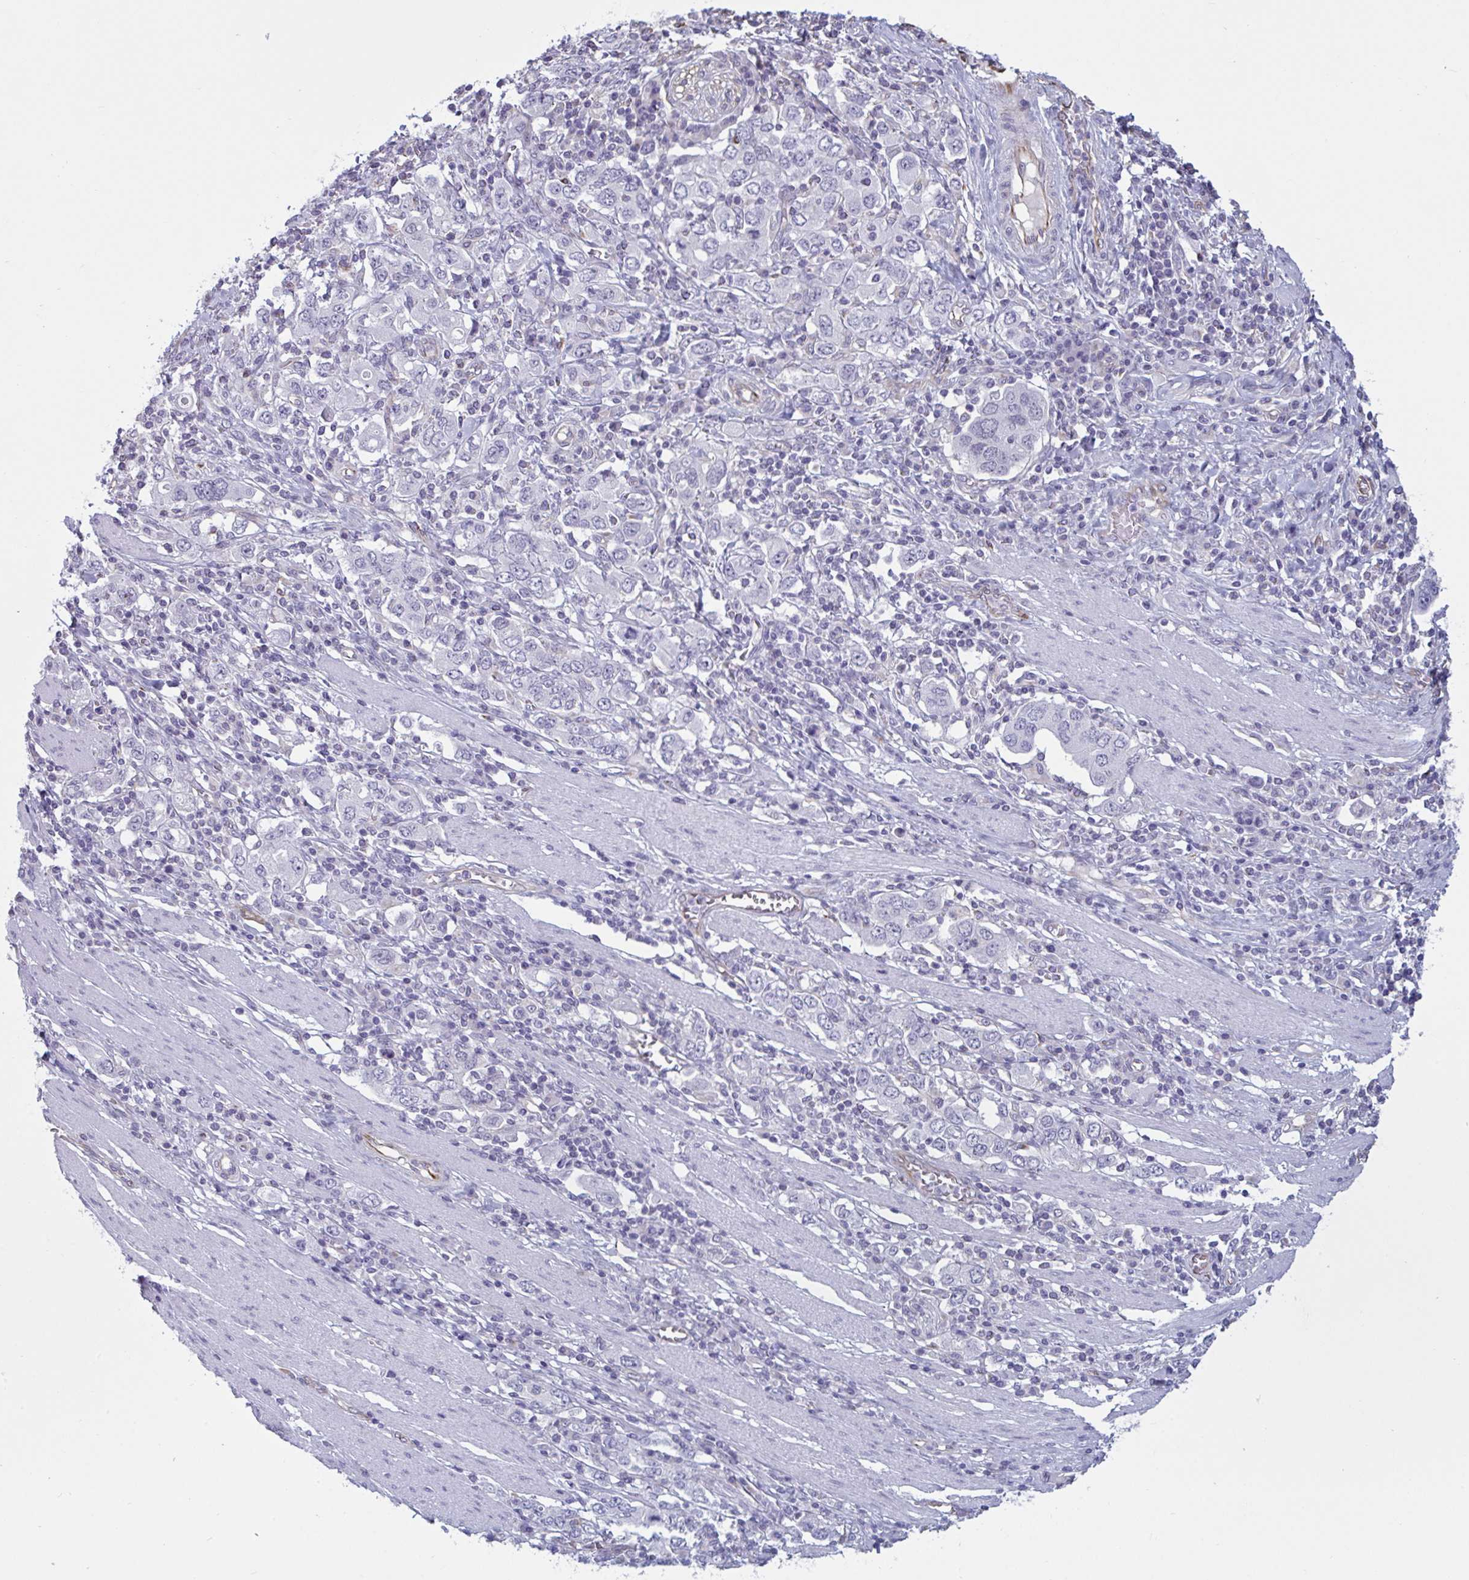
{"staining": {"intensity": "negative", "quantity": "none", "location": "none"}, "tissue": "stomach cancer", "cell_type": "Tumor cells", "image_type": "cancer", "snomed": [{"axis": "morphology", "description": "Adenocarcinoma, NOS"}, {"axis": "topography", "description": "Stomach, upper"}, {"axis": "topography", "description": "Stomach"}], "caption": "This is an immunohistochemistry (IHC) photomicrograph of stomach cancer. There is no expression in tumor cells.", "gene": "OR1L3", "patient": {"sex": "male", "age": 62}}